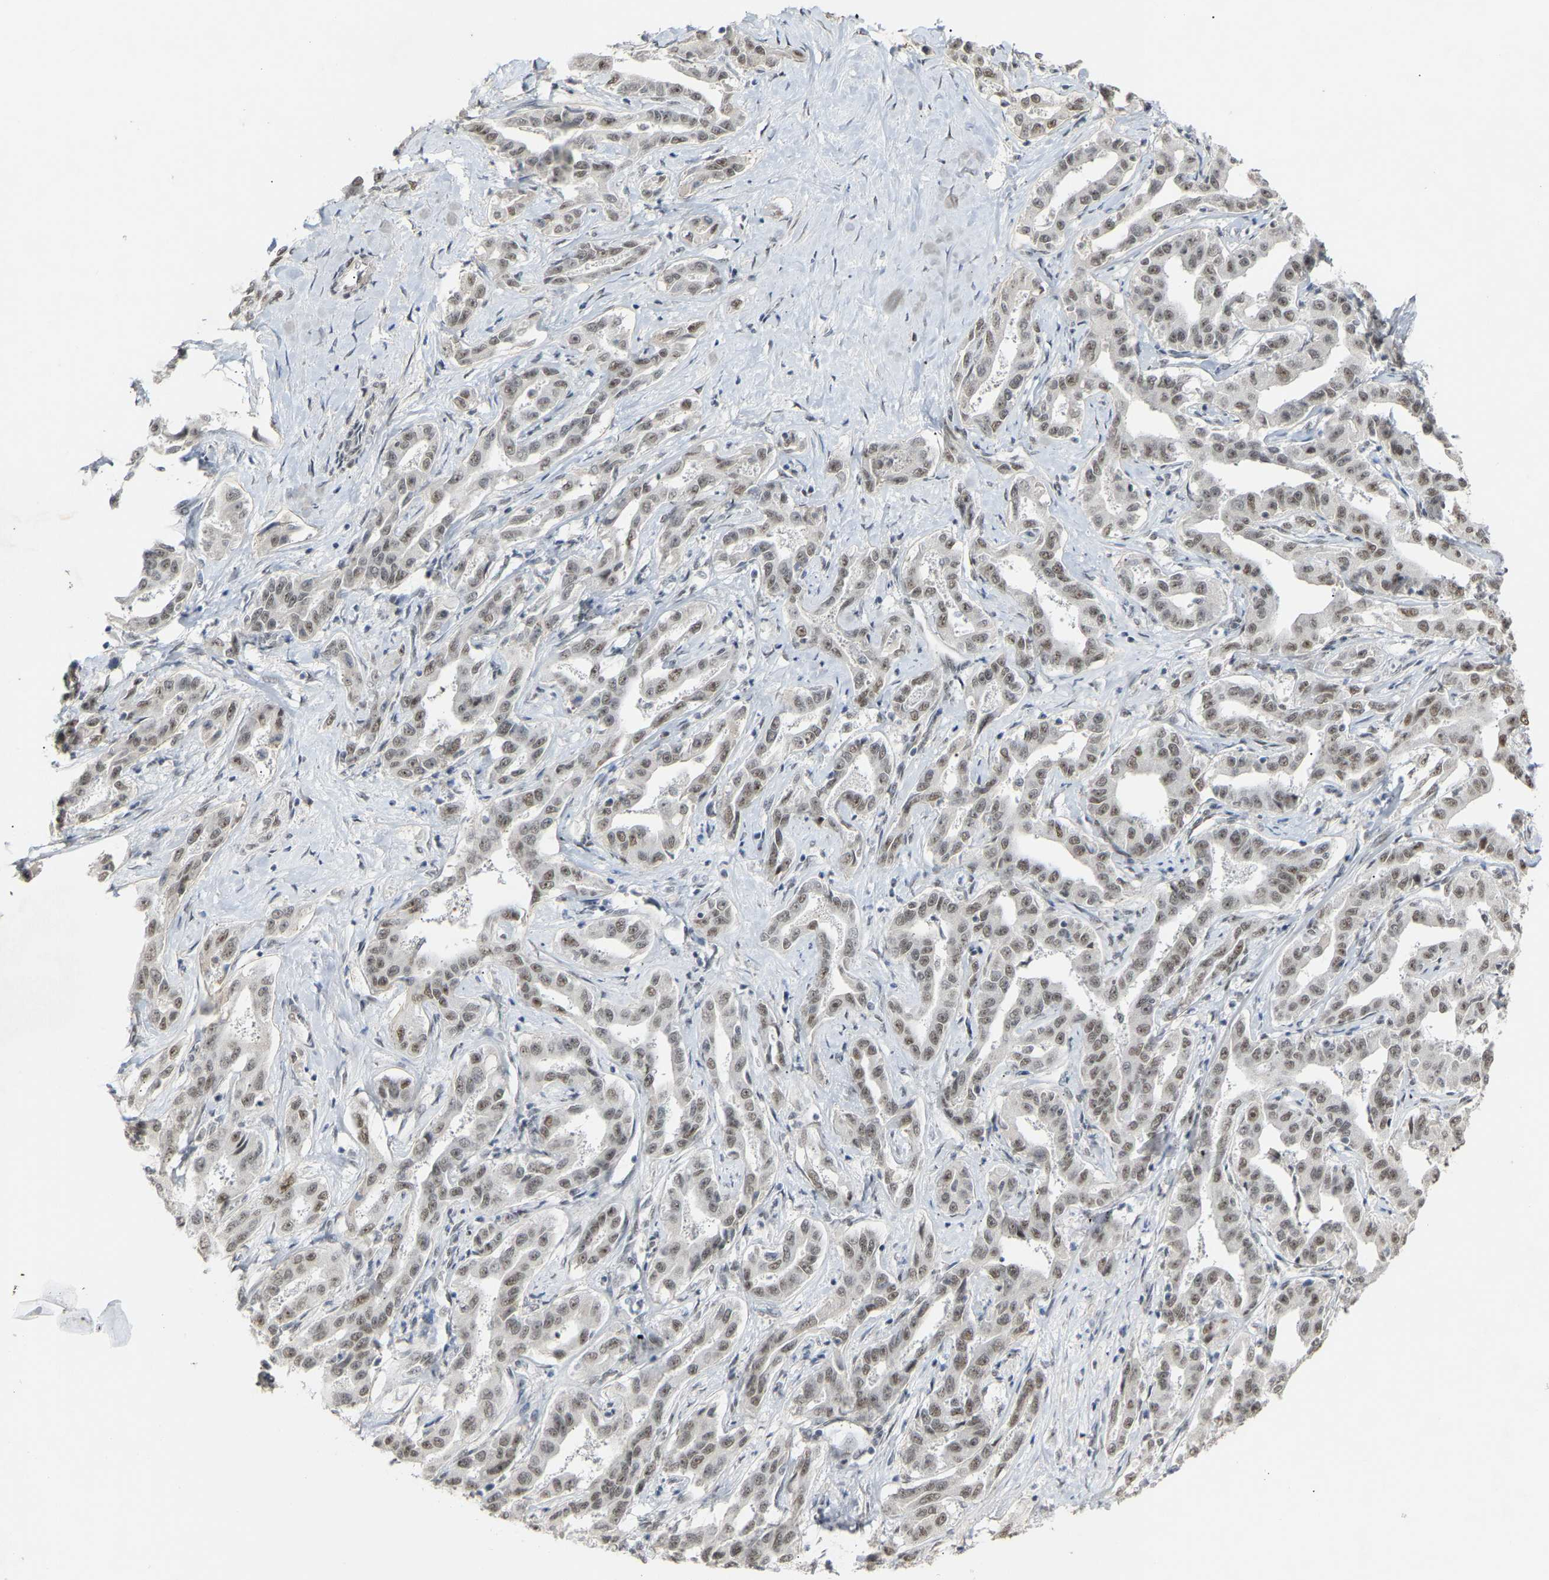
{"staining": {"intensity": "weak", "quantity": ">75%", "location": "nuclear"}, "tissue": "liver cancer", "cell_type": "Tumor cells", "image_type": "cancer", "snomed": [{"axis": "morphology", "description": "Cholangiocarcinoma"}, {"axis": "topography", "description": "Liver"}], "caption": "The histopathology image demonstrates immunohistochemical staining of cholangiocarcinoma (liver). There is weak nuclear staining is identified in about >75% of tumor cells. (brown staining indicates protein expression, while blue staining denotes nuclei).", "gene": "NELFB", "patient": {"sex": "male", "age": 59}}